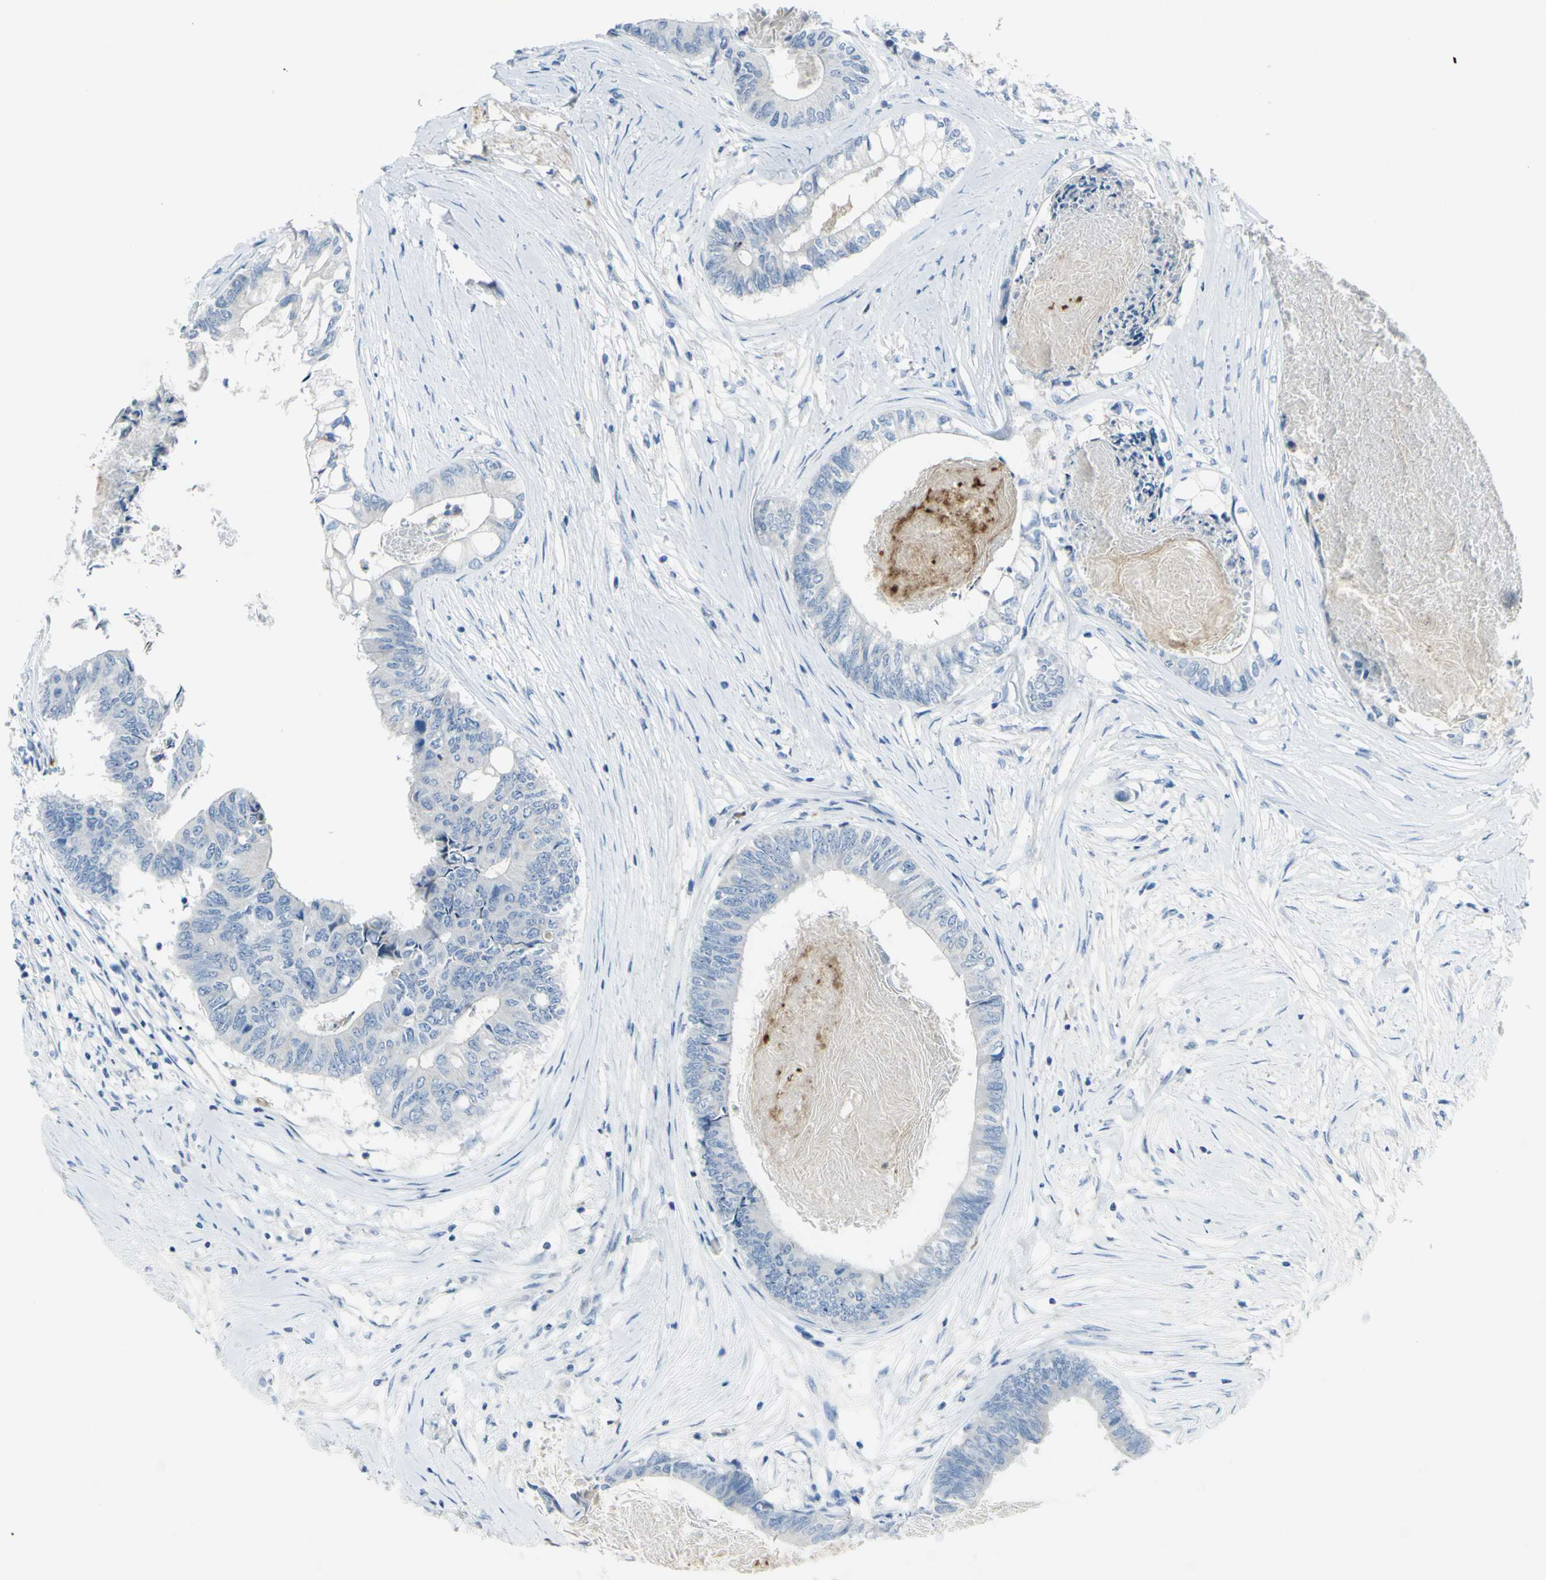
{"staining": {"intensity": "negative", "quantity": "none", "location": "none"}, "tissue": "colorectal cancer", "cell_type": "Tumor cells", "image_type": "cancer", "snomed": [{"axis": "morphology", "description": "Adenocarcinoma, NOS"}, {"axis": "topography", "description": "Rectum"}], "caption": "A photomicrograph of human adenocarcinoma (colorectal) is negative for staining in tumor cells. (Immunohistochemistry, brightfield microscopy, high magnification).", "gene": "ZNF557", "patient": {"sex": "male", "age": 63}}